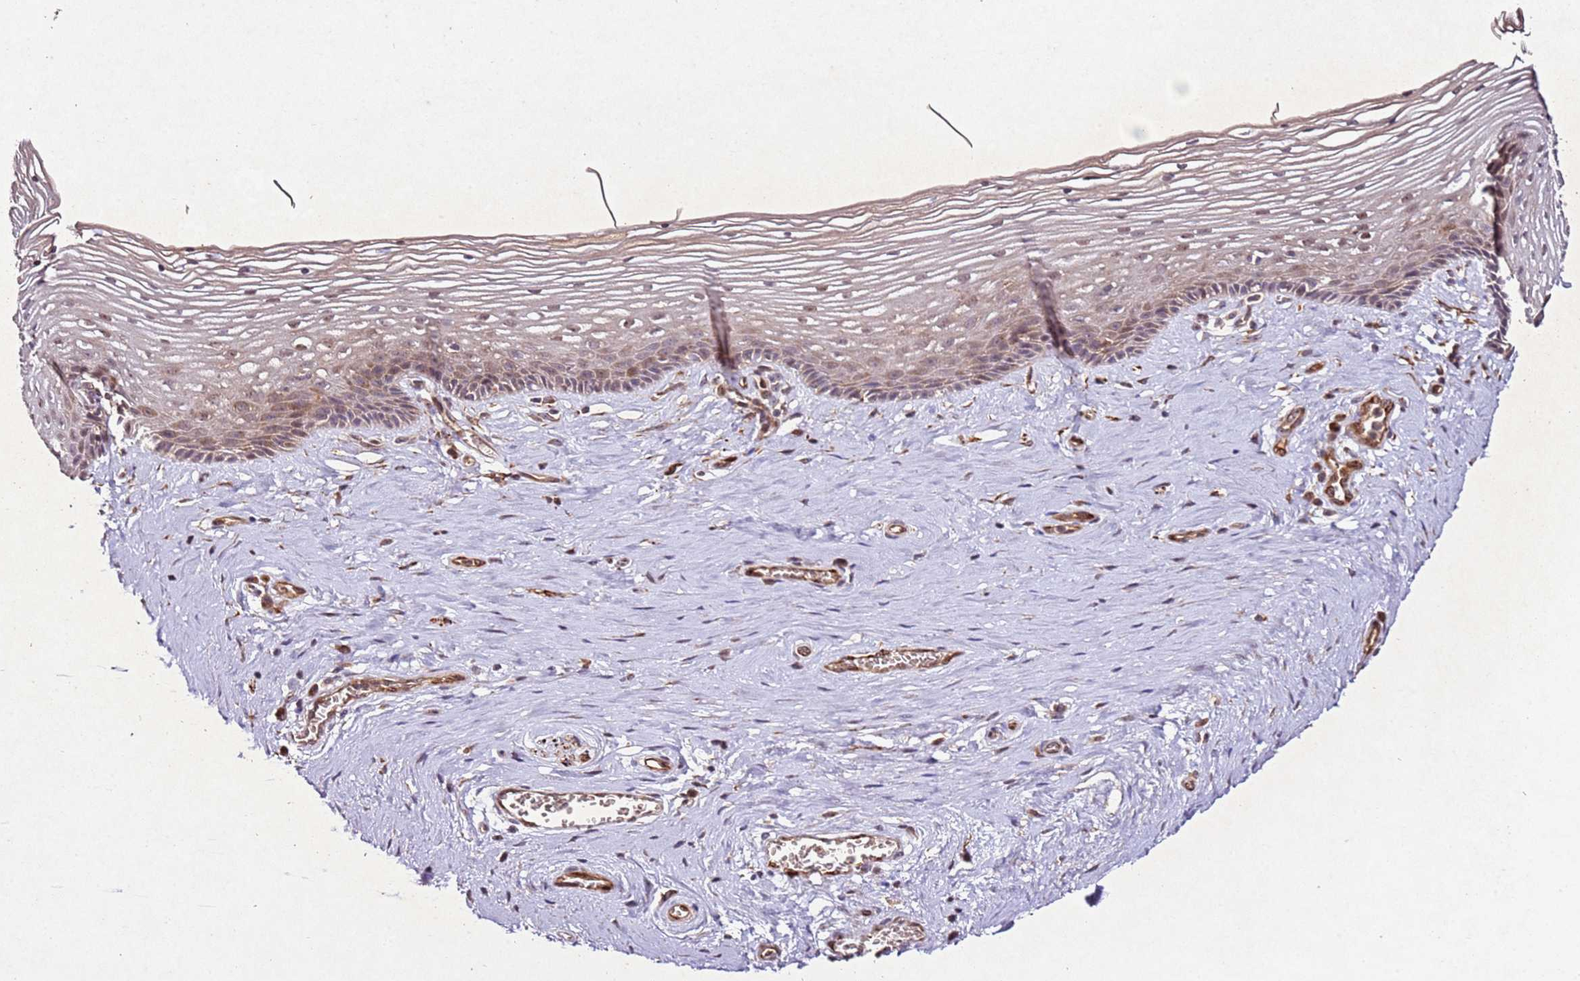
{"staining": {"intensity": "moderate", "quantity": ">75%", "location": "nuclear"}, "tissue": "vagina", "cell_type": "Squamous epithelial cells", "image_type": "normal", "snomed": [{"axis": "morphology", "description": "Normal tissue, NOS"}, {"axis": "topography", "description": "Vagina"}], "caption": "This image shows normal vagina stained with immunohistochemistry to label a protein in brown. The nuclear of squamous epithelial cells show moderate positivity for the protein. Nuclei are counter-stained blue.", "gene": "PTMA", "patient": {"sex": "female", "age": 46}}